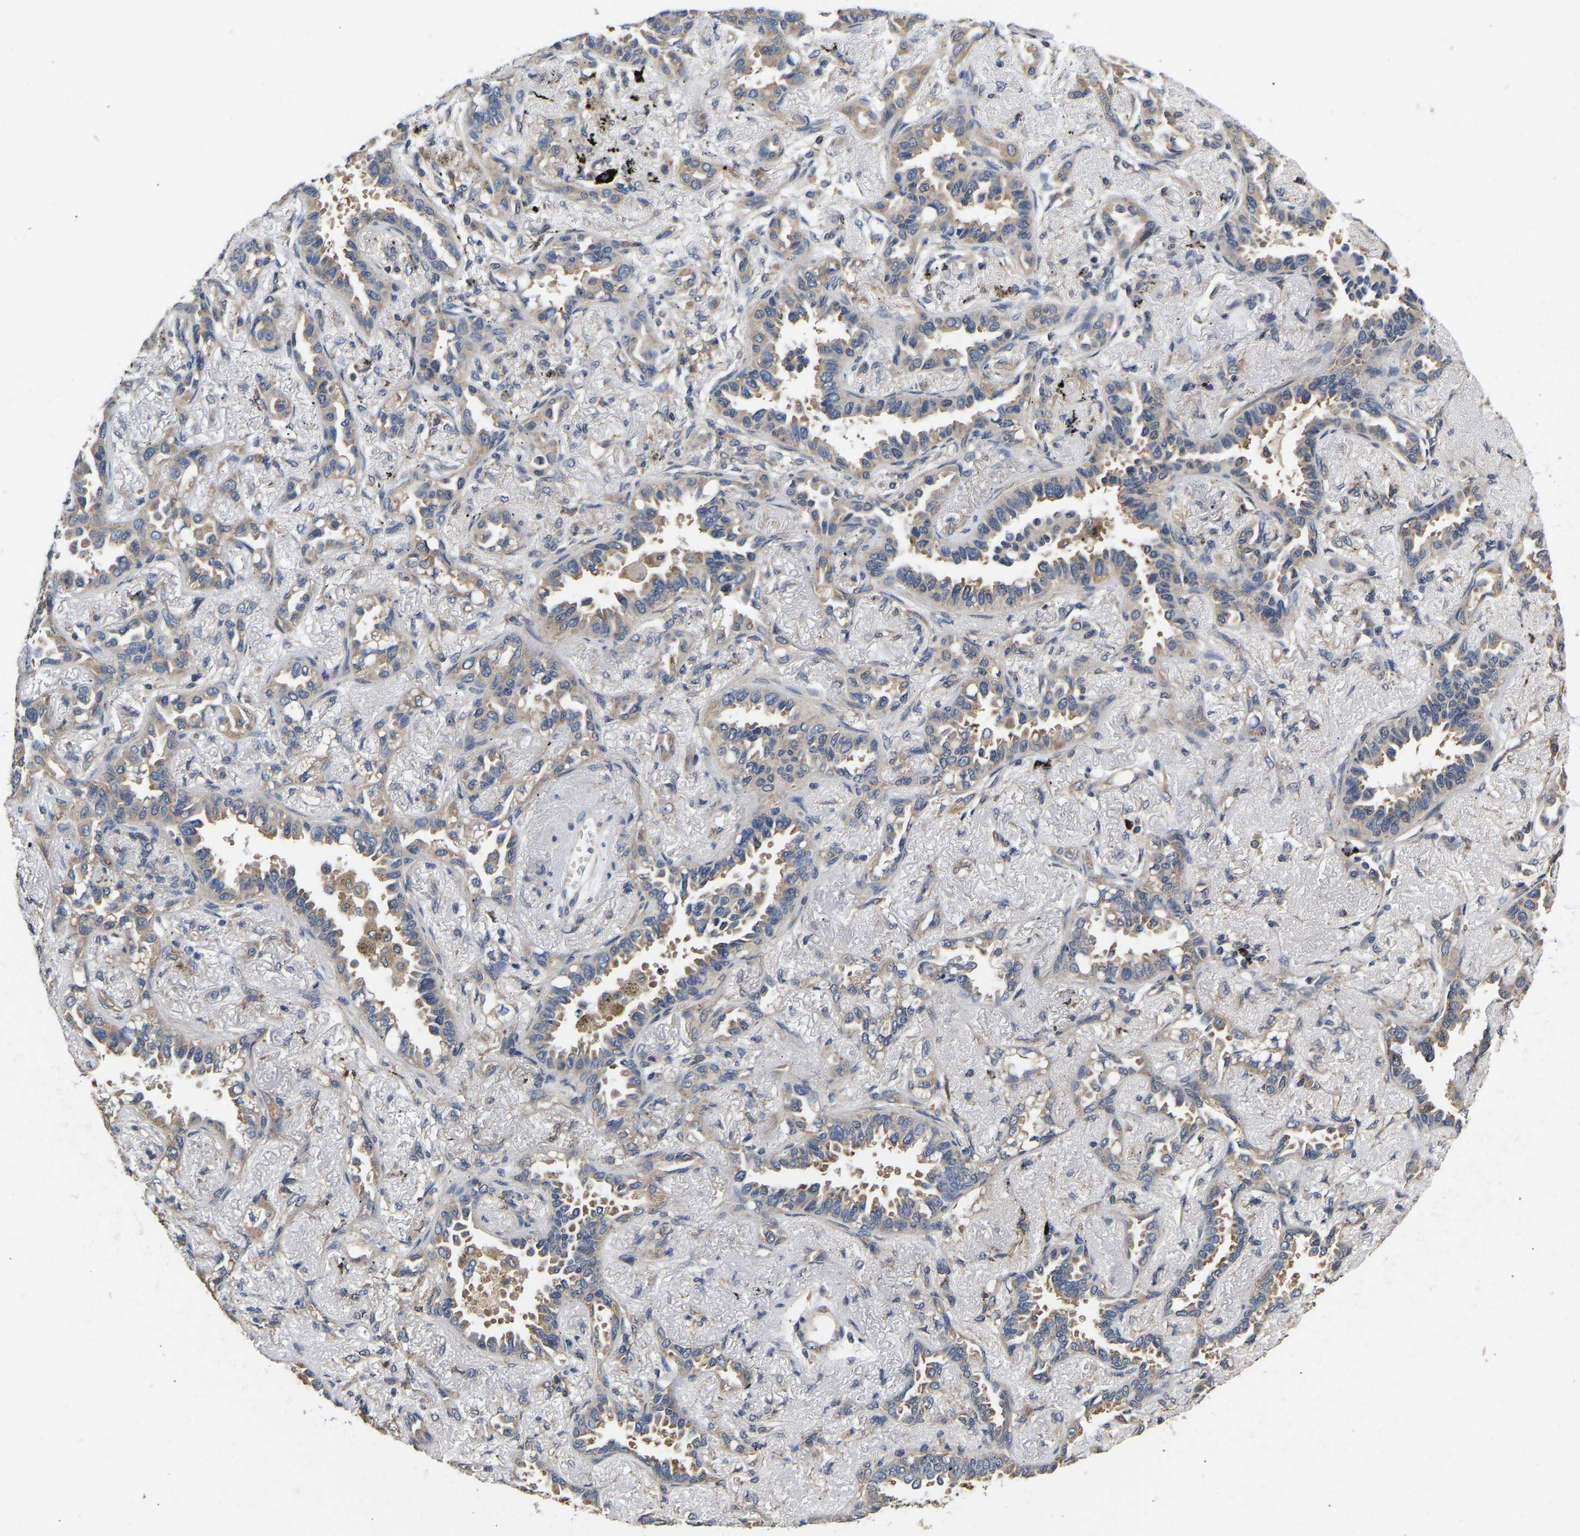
{"staining": {"intensity": "weak", "quantity": ">75%", "location": "cytoplasmic/membranous"}, "tissue": "lung cancer", "cell_type": "Tumor cells", "image_type": "cancer", "snomed": [{"axis": "morphology", "description": "Adenocarcinoma, NOS"}, {"axis": "topography", "description": "Lung"}], "caption": "Immunohistochemical staining of human lung adenocarcinoma exhibits low levels of weak cytoplasmic/membranous protein positivity in about >75% of tumor cells. Immunohistochemistry (ihc) stains the protein of interest in brown and the nuclei are stained blue.", "gene": "AIMP2", "patient": {"sex": "male", "age": 59}}